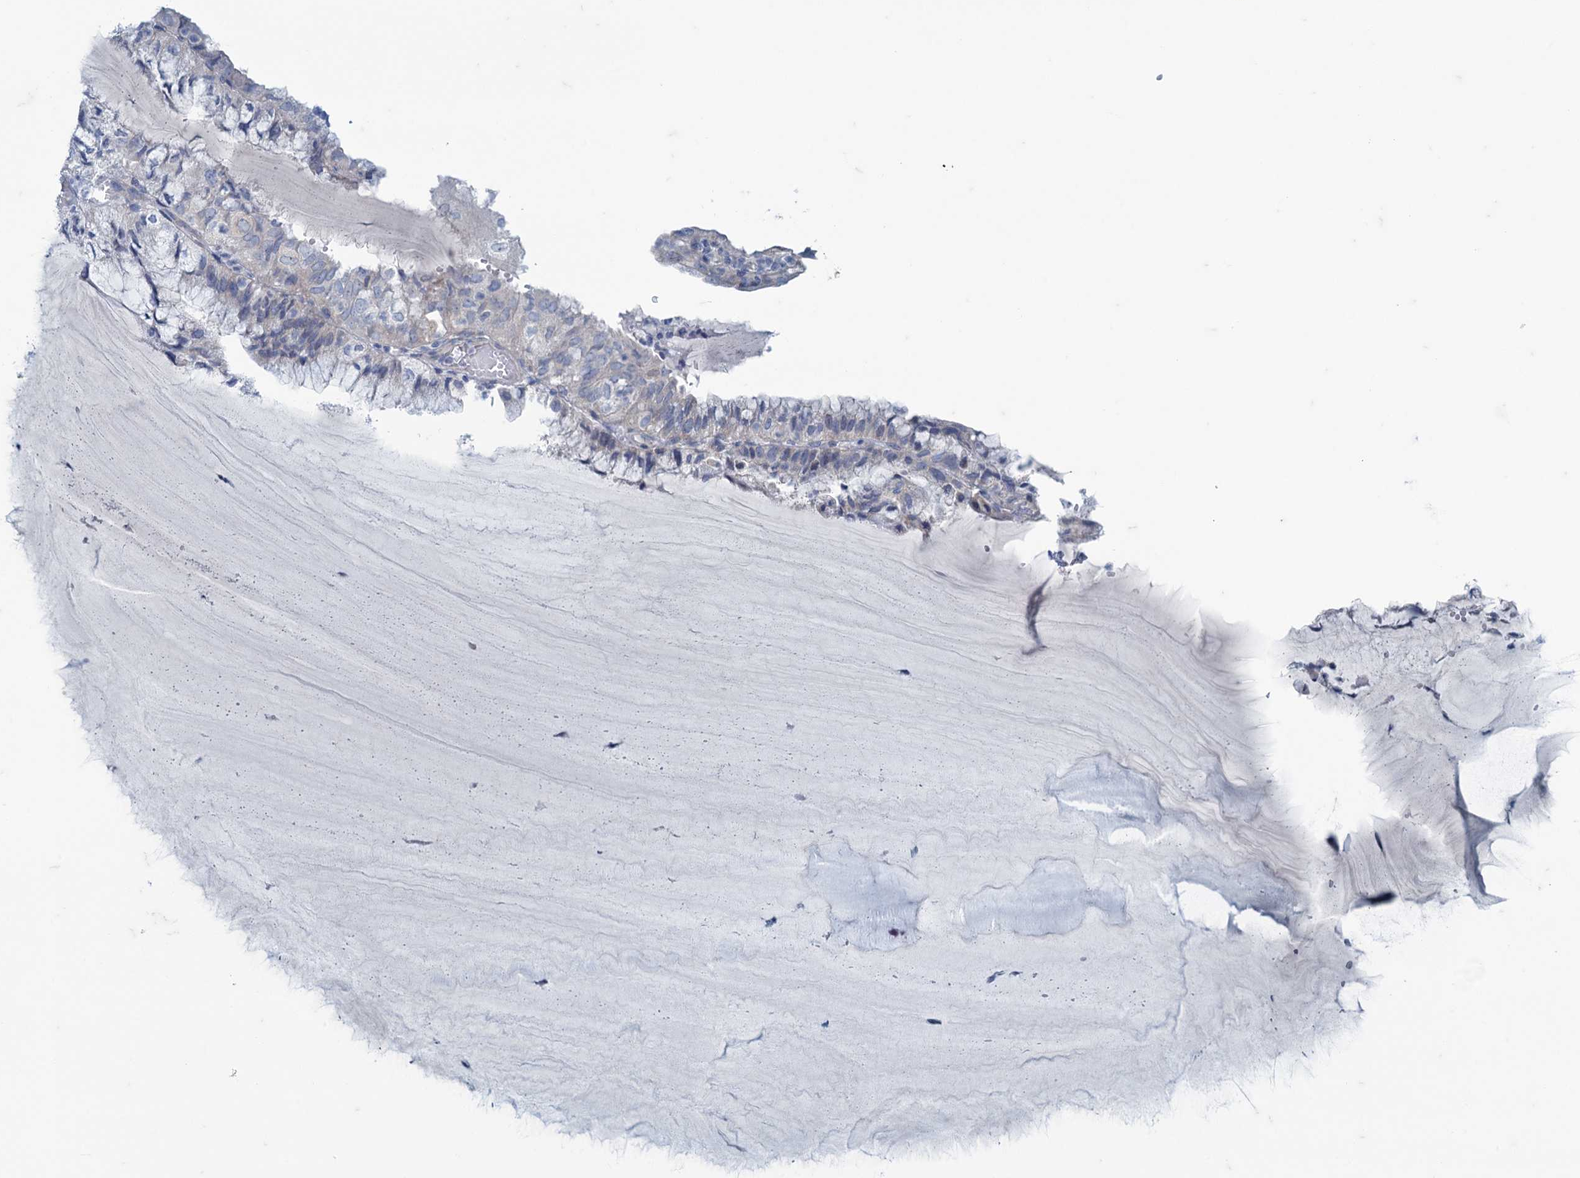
{"staining": {"intensity": "negative", "quantity": "none", "location": "none"}, "tissue": "endometrial cancer", "cell_type": "Tumor cells", "image_type": "cancer", "snomed": [{"axis": "morphology", "description": "Adenocarcinoma, NOS"}, {"axis": "topography", "description": "Endometrium"}], "caption": "Endometrial adenocarcinoma stained for a protein using IHC displays no staining tumor cells.", "gene": "MAP1LC3A", "patient": {"sex": "female", "age": 81}}